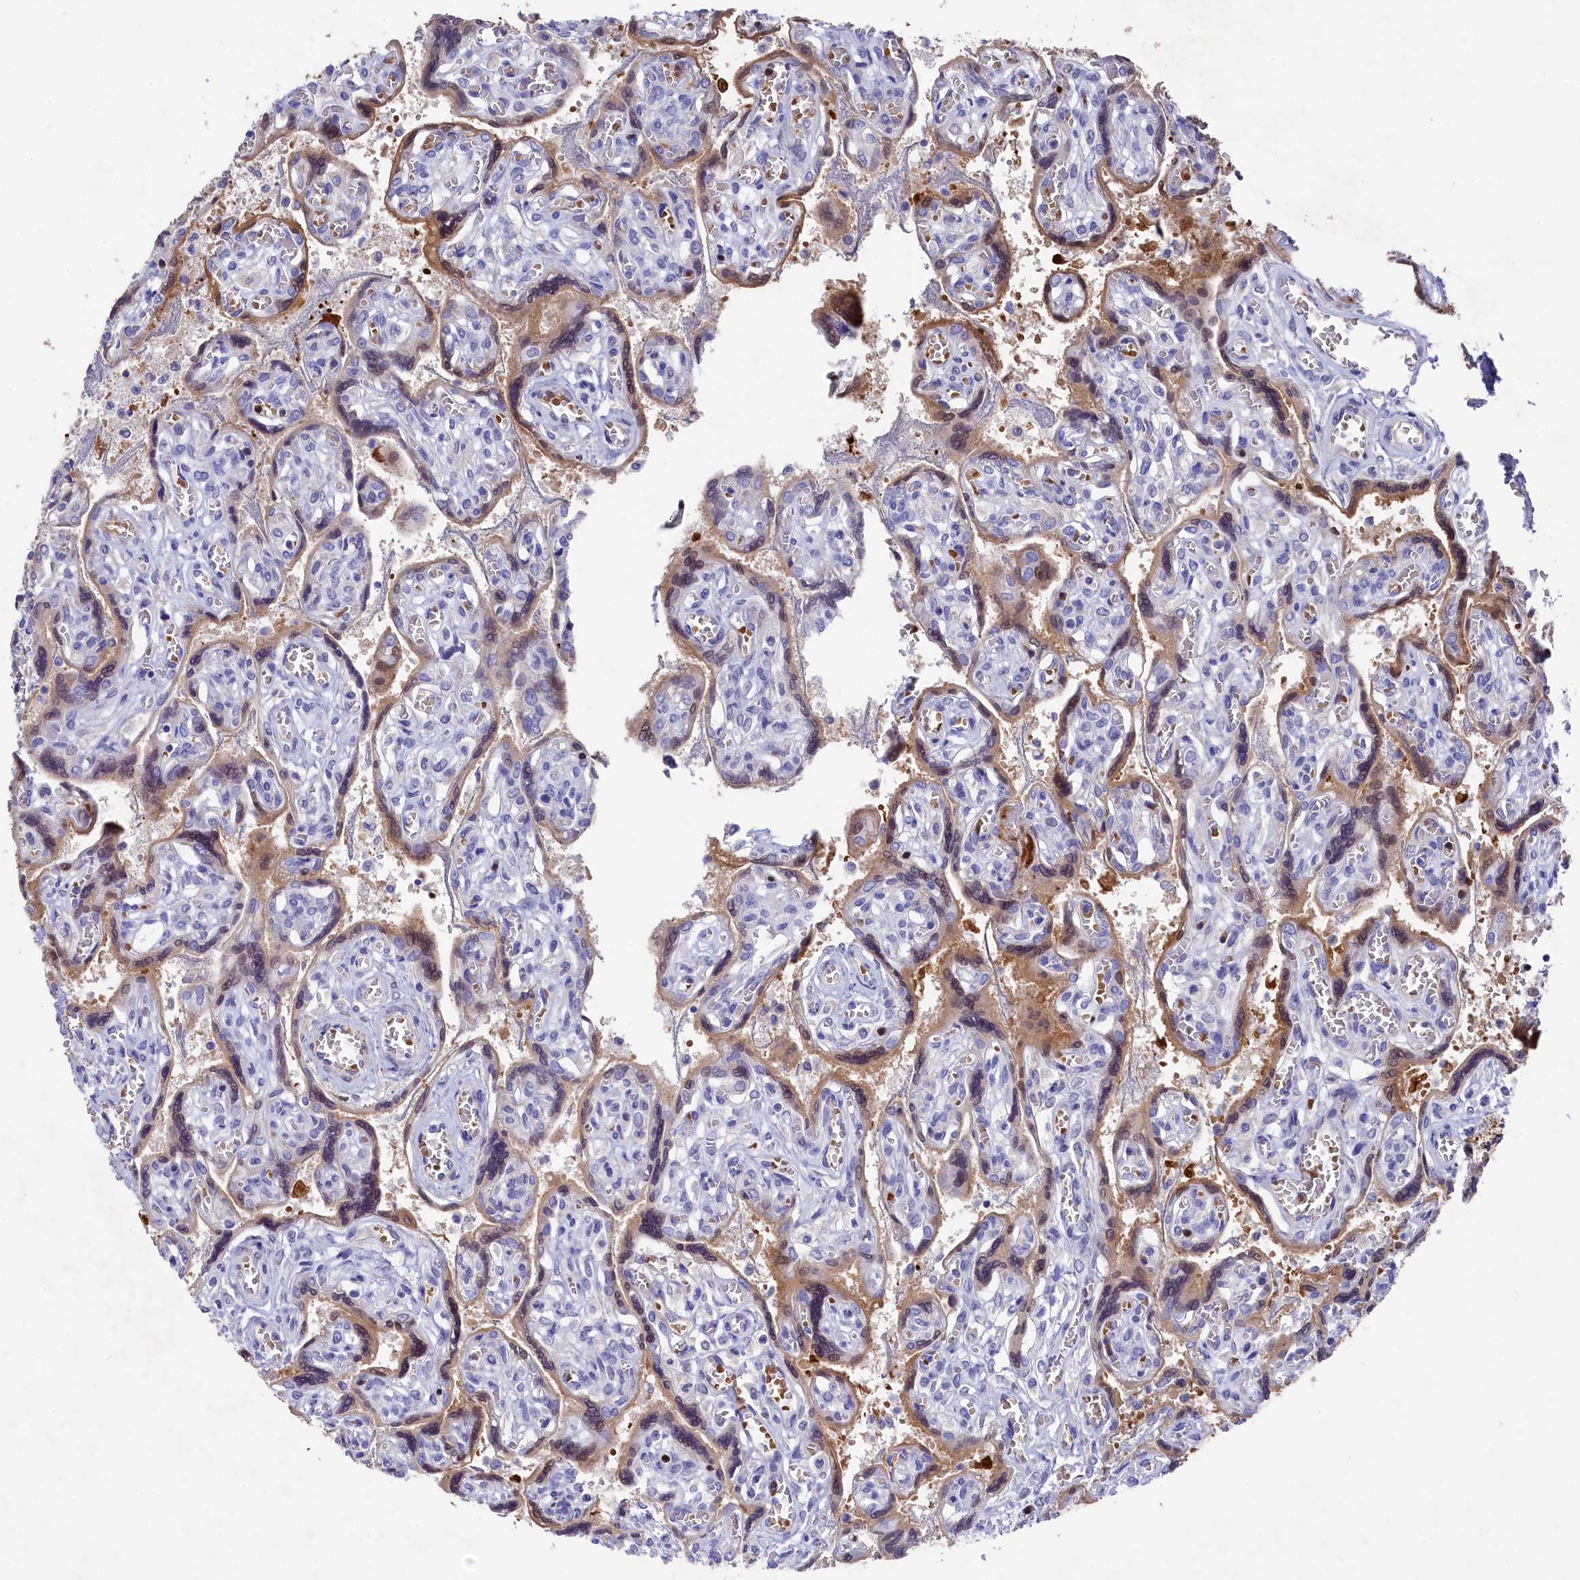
{"staining": {"intensity": "strong", "quantity": "25%-75%", "location": "cytoplasmic/membranous,nuclear"}, "tissue": "placenta", "cell_type": "Trophoblastic cells", "image_type": "normal", "snomed": [{"axis": "morphology", "description": "Normal tissue, NOS"}, {"axis": "topography", "description": "Placenta"}], "caption": "An IHC photomicrograph of normal tissue is shown. Protein staining in brown shows strong cytoplasmic/membranous,nuclear positivity in placenta within trophoblastic cells. The protein is stained brown, and the nuclei are stained in blue (DAB IHC with brightfield microscopy, high magnification).", "gene": "LHFPL4", "patient": {"sex": "female", "age": 39}}